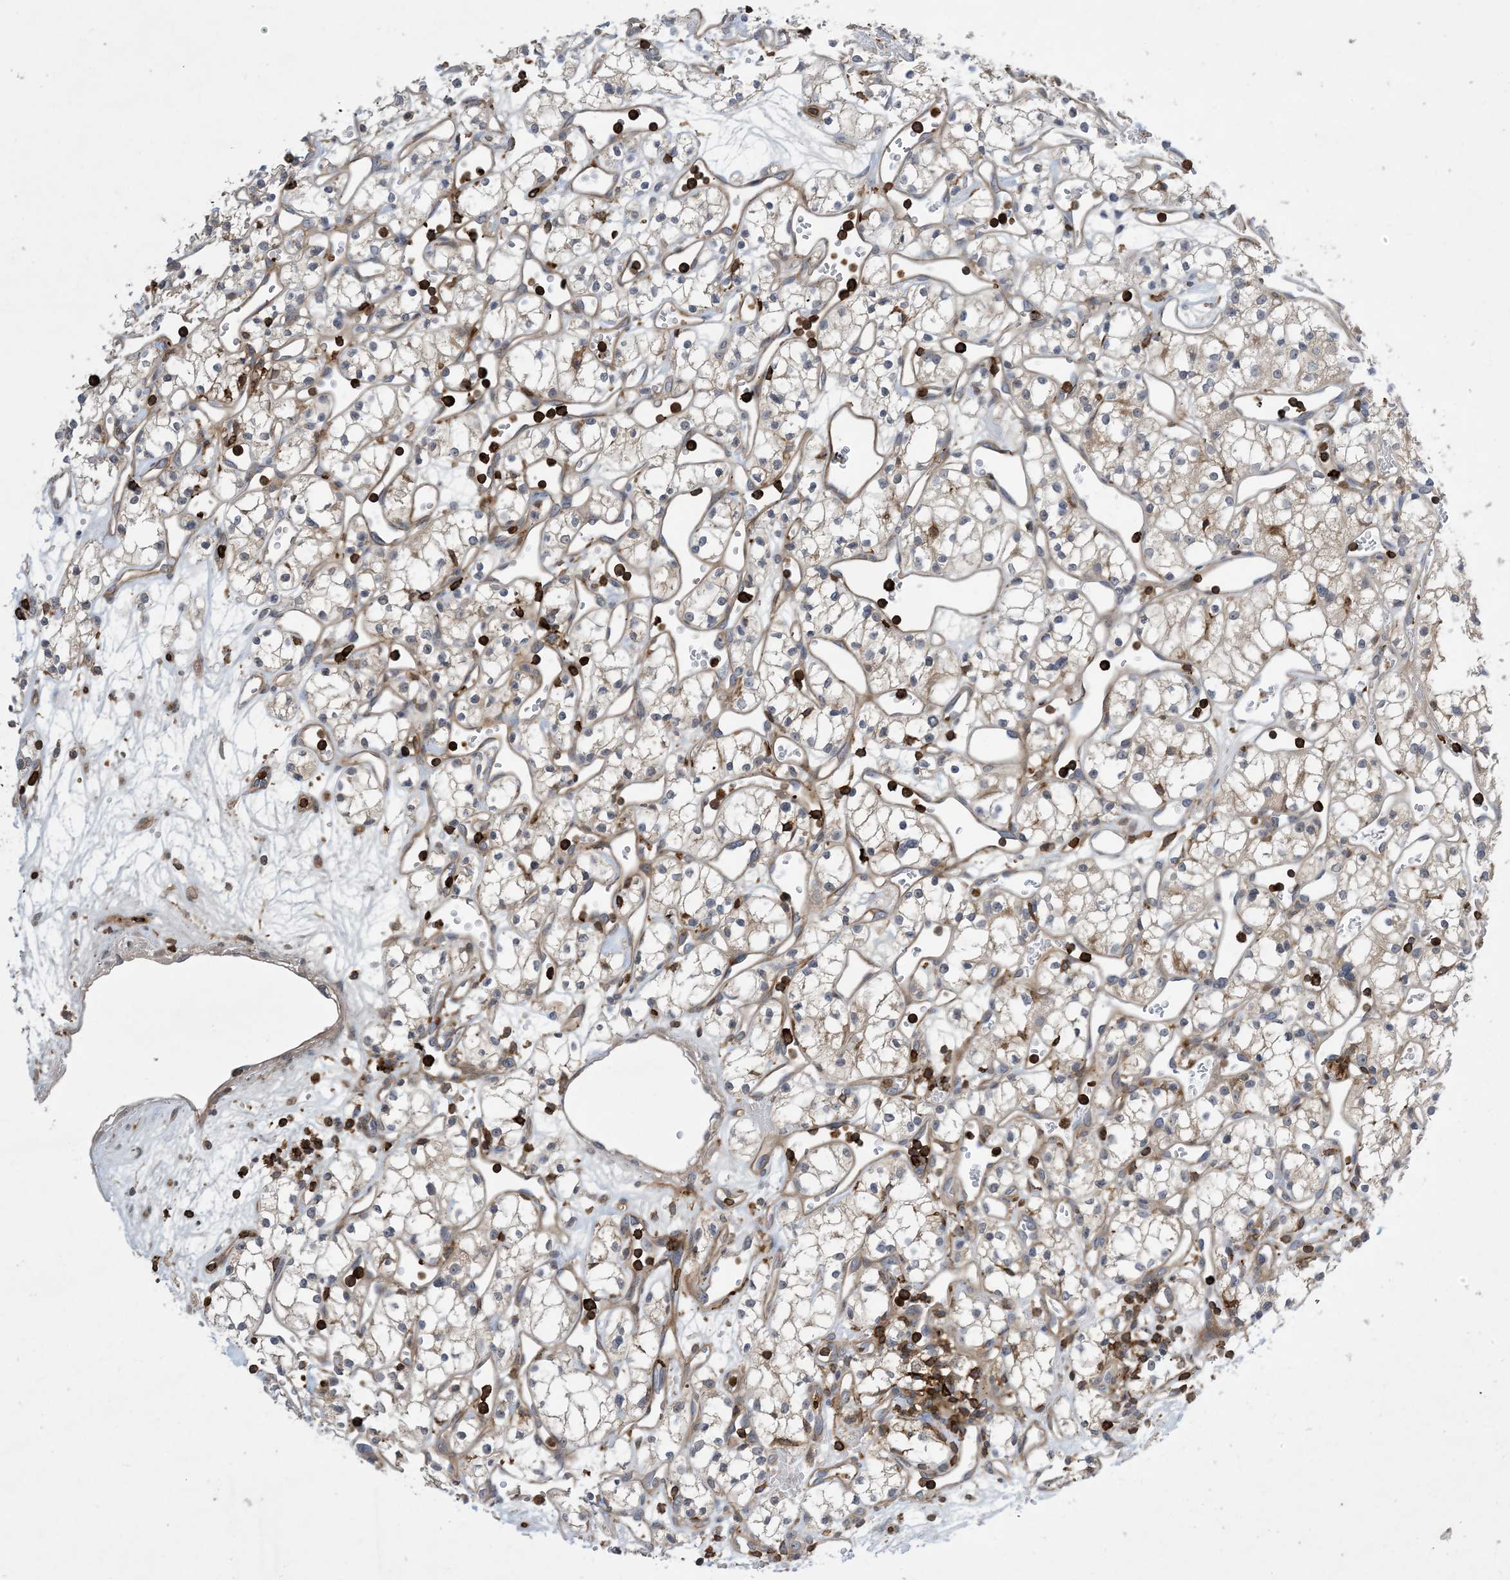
{"staining": {"intensity": "negative", "quantity": "none", "location": "none"}, "tissue": "renal cancer", "cell_type": "Tumor cells", "image_type": "cancer", "snomed": [{"axis": "morphology", "description": "Adenocarcinoma, NOS"}, {"axis": "topography", "description": "Kidney"}], "caption": "Protein analysis of renal adenocarcinoma displays no significant staining in tumor cells. The staining was performed using DAB (3,3'-diaminobenzidine) to visualize the protein expression in brown, while the nuclei were stained in blue with hematoxylin (Magnification: 20x).", "gene": "AK9", "patient": {"sex": "male", "age": 59}}